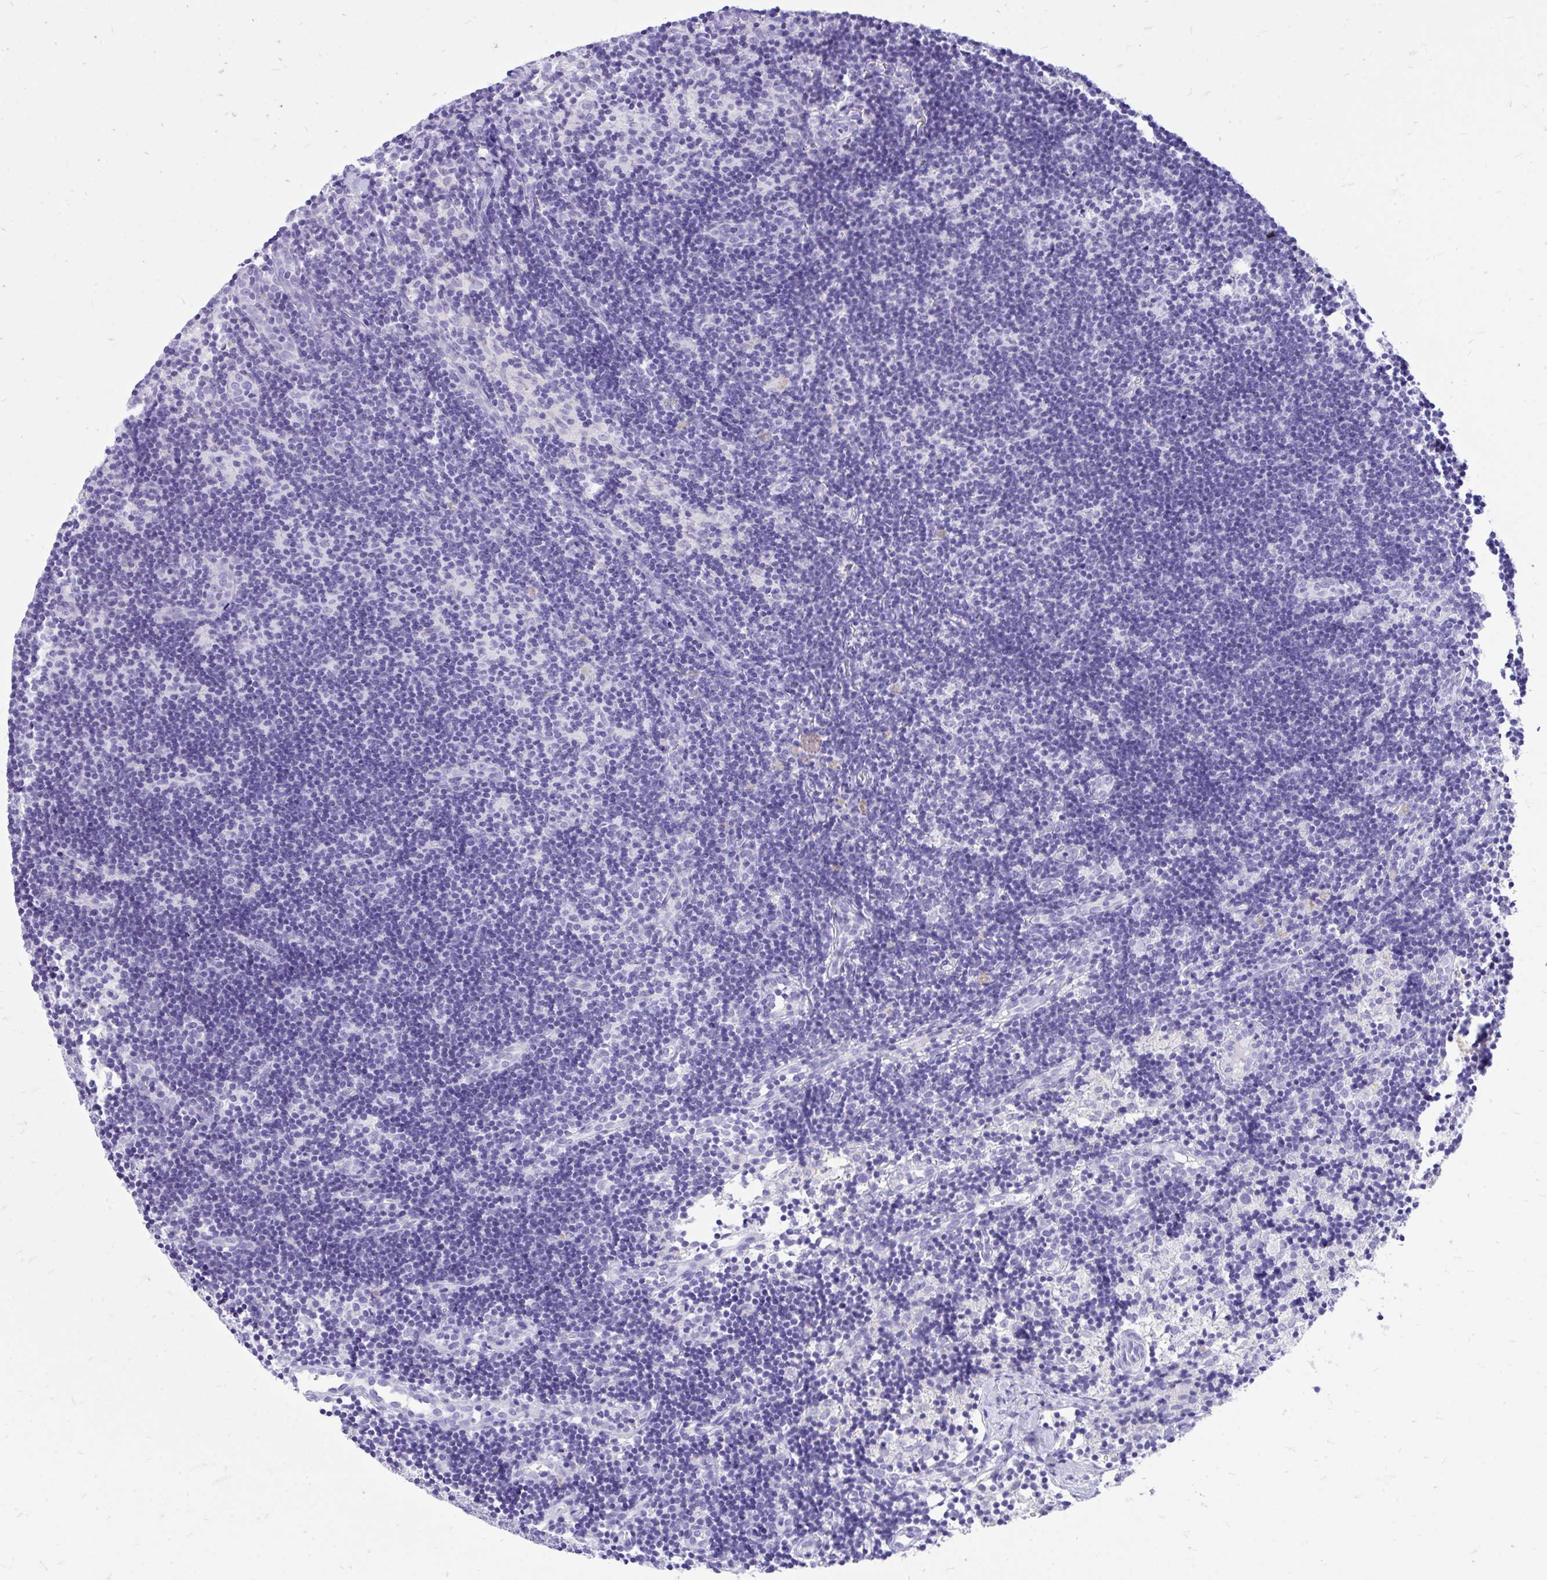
{"staining": {"intensity": "negative", "quantity": "none", "location": "none"}, "tissue": "lymph node", "cell_type": "Germinal center cells", "image_type": "normal", "snomed": [{"axis": "morphology", "description": "Normal tissue, NOS"}, {"axis": "topography", "description": "Lymph node"}], "caption": "High magnification brightfield microscopy of benign lymph node stained with DAB (3,3'-diaminobenzidine) (brown) and counterstained with hematoxylin (blue): germinal center cells show no significant expression.", "gene": "MON1A", "patient": {"sex": "female", "age": 31}}